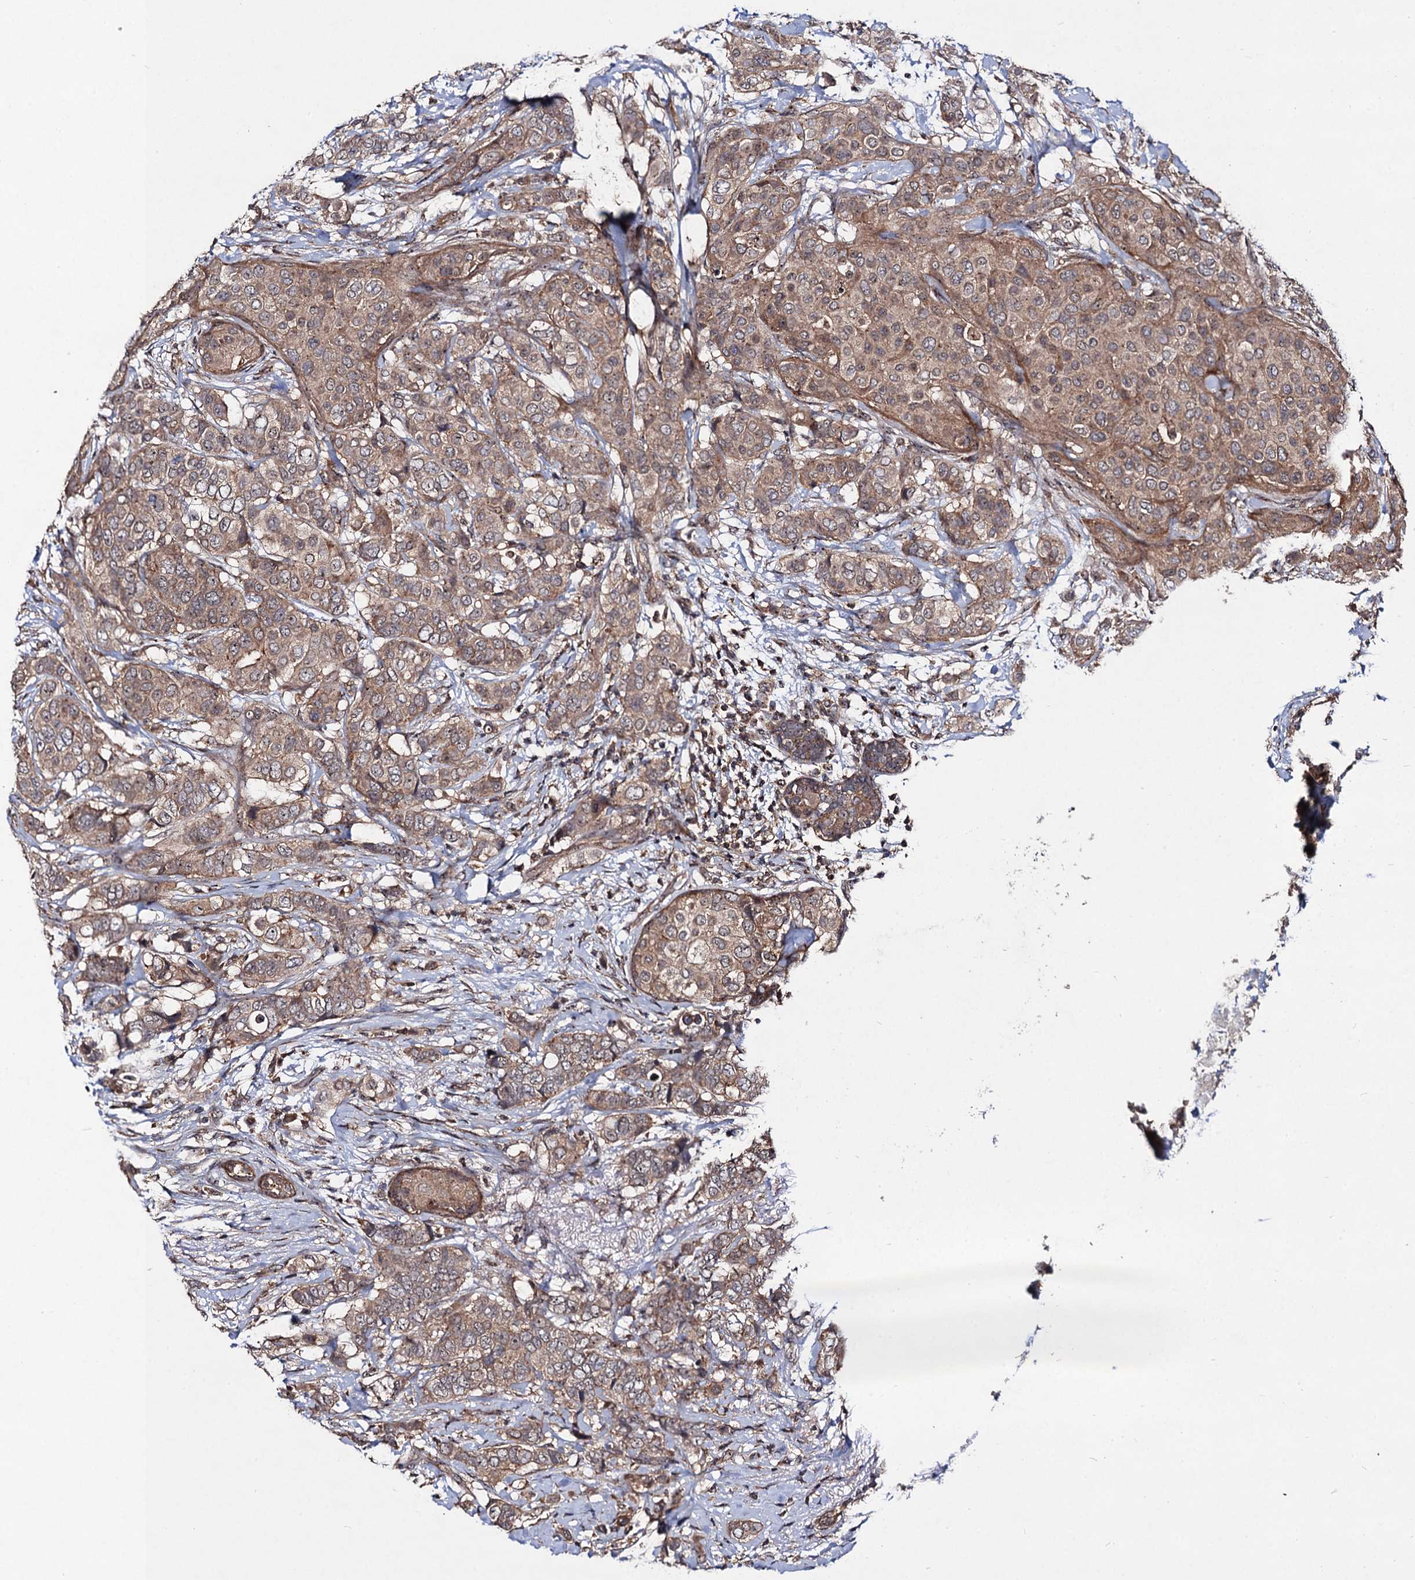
{"staining": {"intensity": "moderate", "quantity": ">75%", "location": "cytoplasmic/membranous"}, "tissue": "breast cancer", "cell_type": "Tumor cells", "image_type": "cancer", "snomed": [{"axis": "morphology", "description": "Lobular carcinoma"}, {"axis": "topography", "description": "Breast"}], "caption": "Protein expression analysis of human breast cancer reveals moderate cytoplasmic/membranous staining in approximately >75% of tumor cells. The staining is performed using DAB brown chromogen to label protein expression. The nuclei are counter-stained blue using hematoxylin.", "gene": "KXD1", "patient": {"sex": "female", "age": 51}}